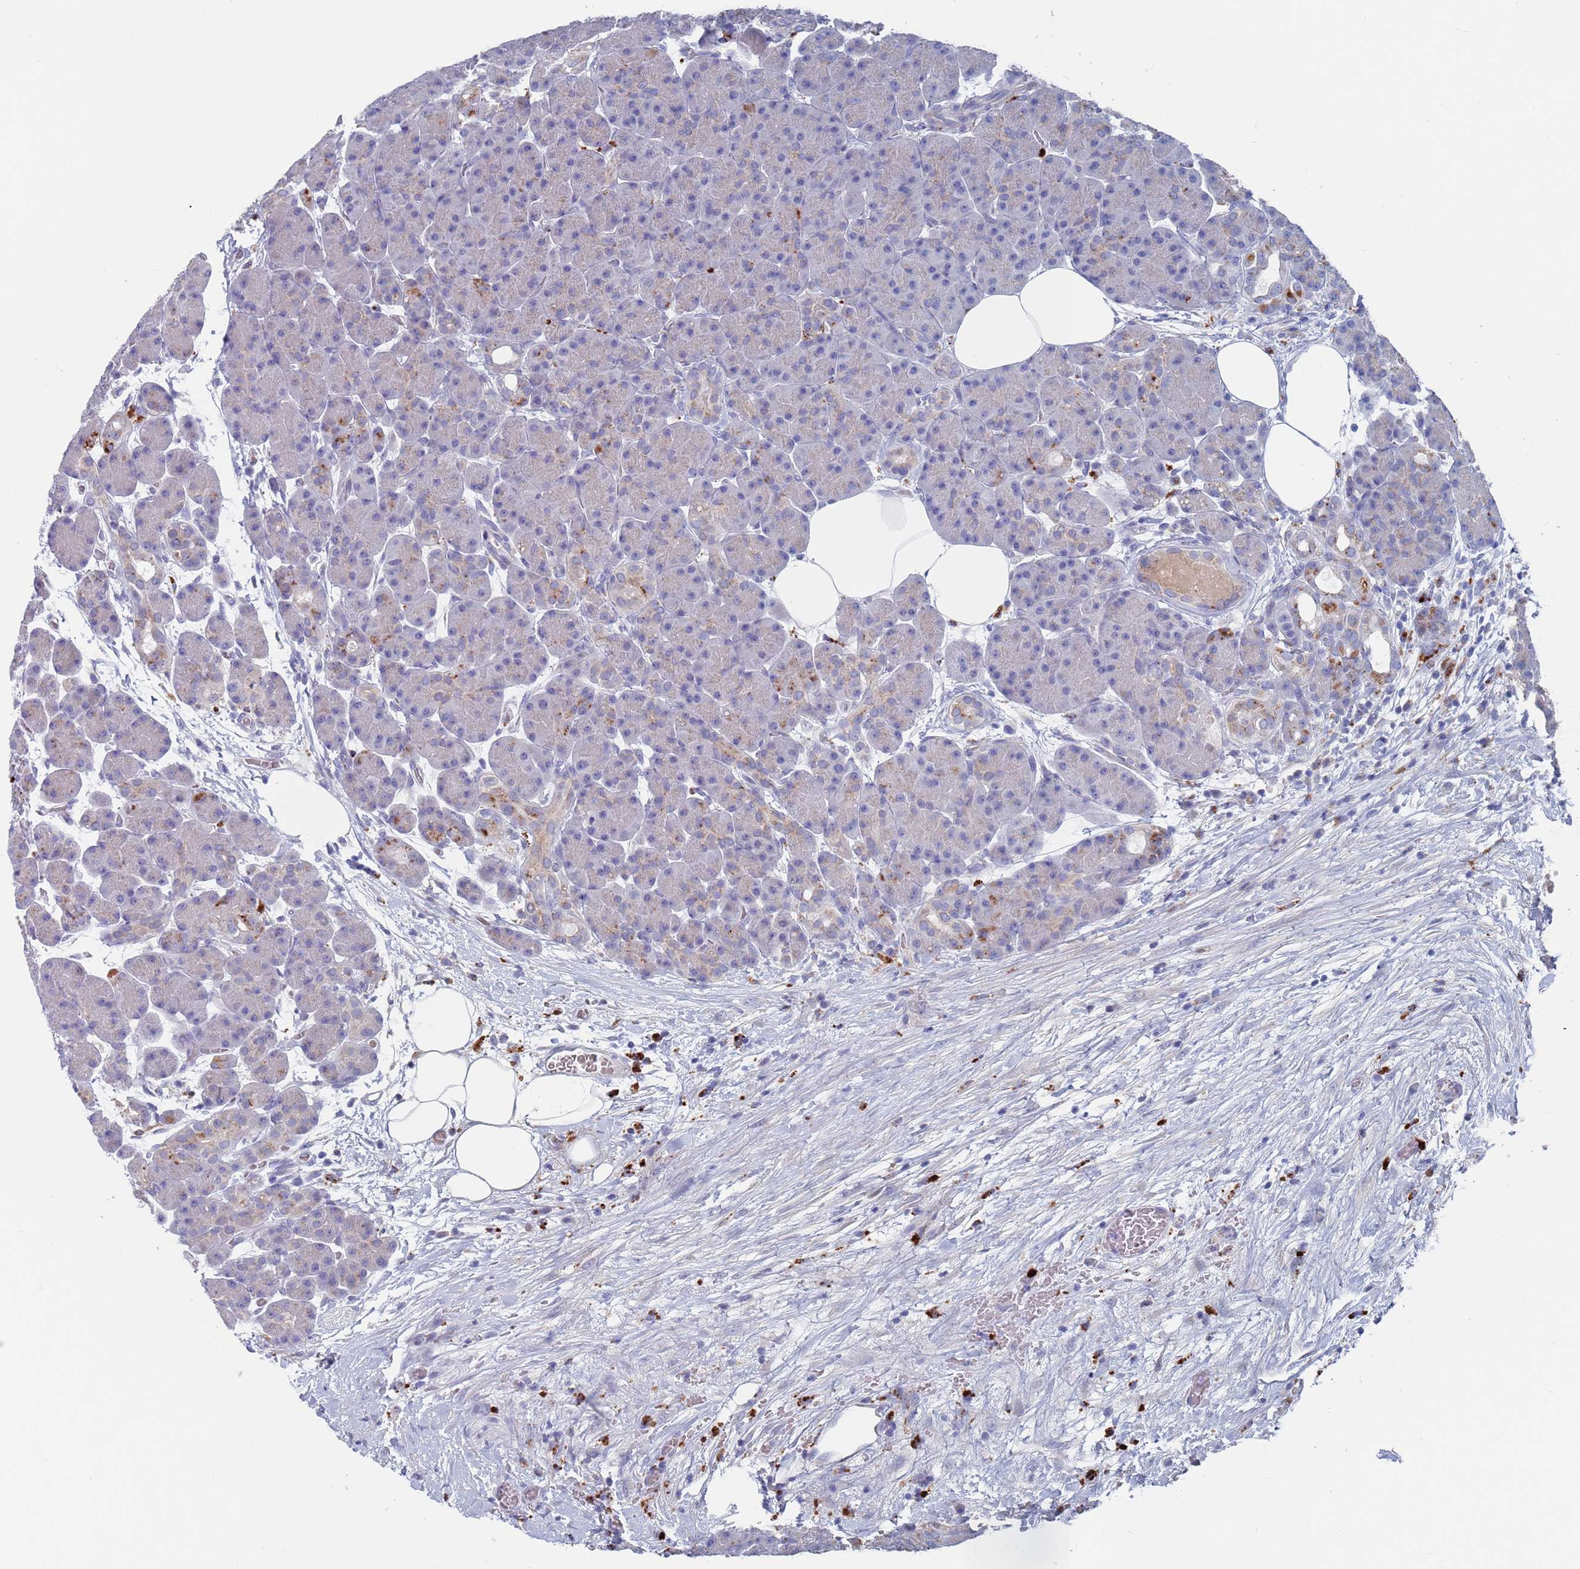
{"staining": {"intensity": "negative", "quantity": "none", "location": "none"}, "tissue": "pancreas", "cell_type": "Exocrine glandular cells", "image_type": "normal", "snomed": [{"axis": "morphology", "description": "Normal tissue, NOS"}, {"axis": "topography", "description": "Pancreas"}], "caption": "Immunohistochemistry (IHC) histopathology image of benign pancreas stained for a protein (brown), which shows no positivity in exocrine glandular cells.", "gene": "FUCA1", "patient": {"sex": "male", "age": 63}}